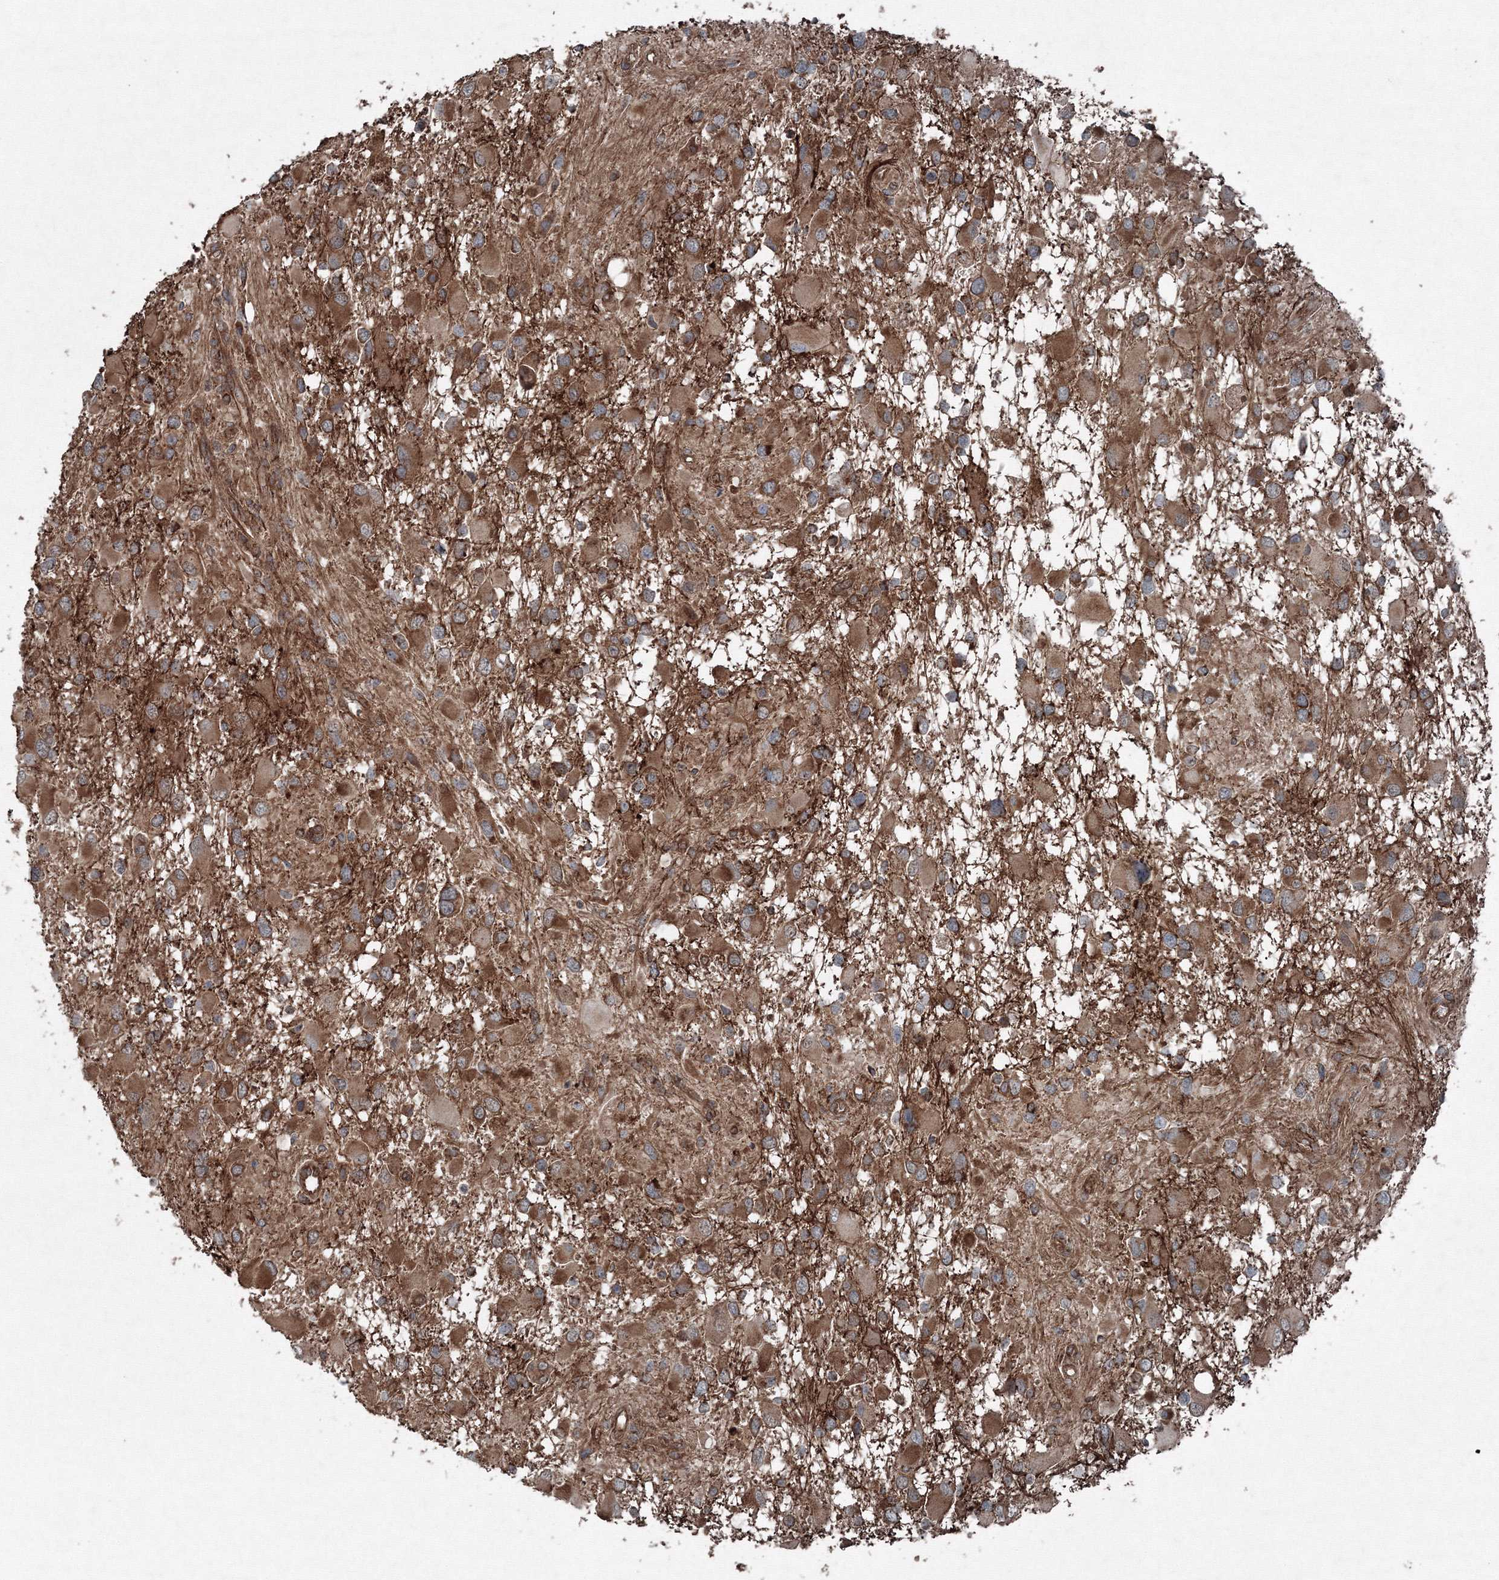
{"staining": {"intensity": "moderate", "quantity": ">75%", "location": "cytoplasmic/membranous"}, "tissue": "glioma", "cell_type": "Tumor cells", "image_type": "cancer", "snomed": [{"axis": "morphology", "description": "Glioma, malignant, High grade"}, {"axis": "topography", "description": "Brain"}], "caption": "This is an image of immunohistochemistry staining of glioma, which shows moderate positivity in the cytoplasmic/membranous of tumor cells.", "gene": "COPS7B", "patient": {"sex": "male", "age": 53}}